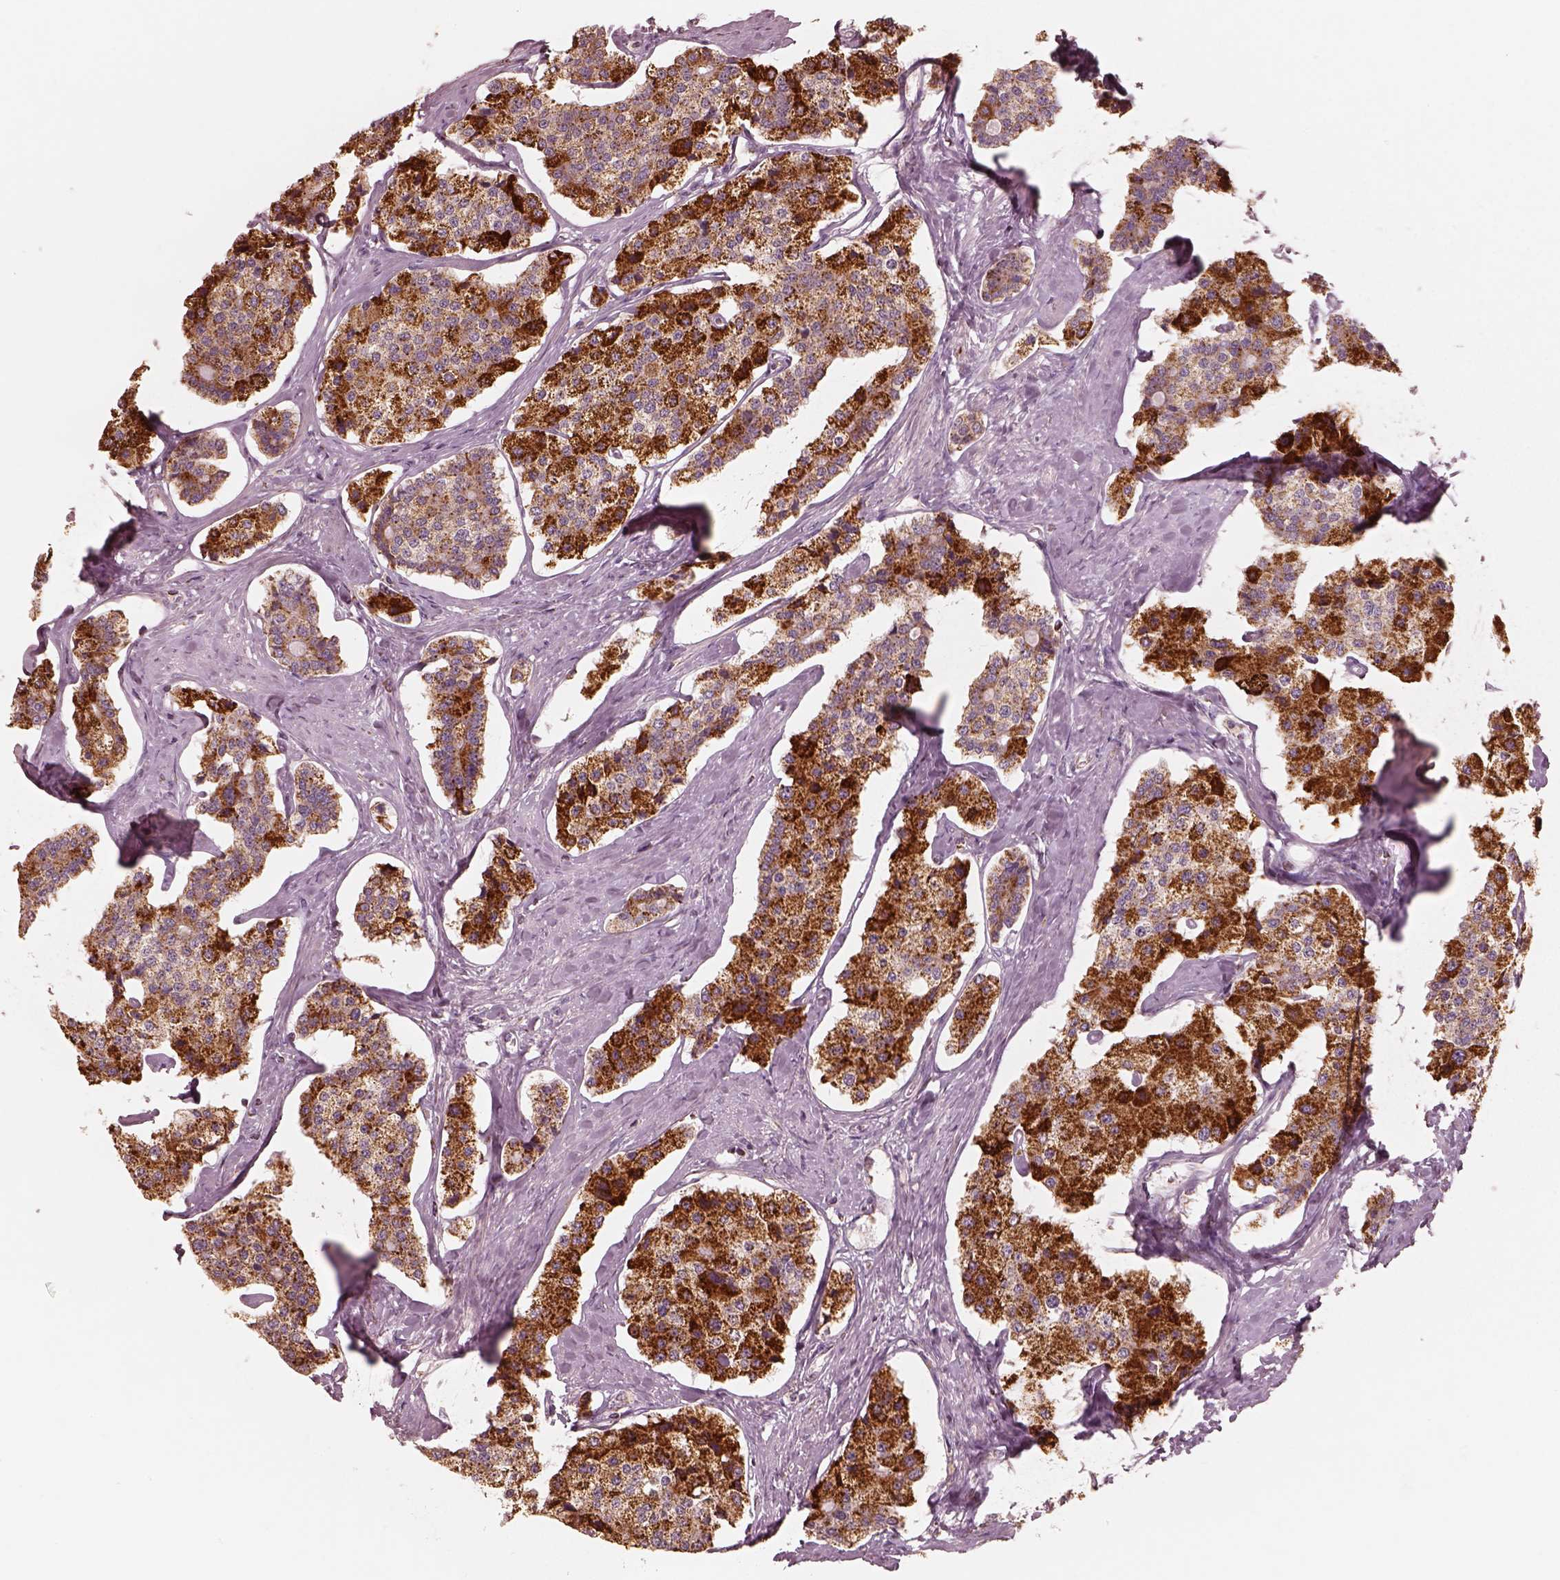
{"staining": {"intensity": "strong", "quantity": ">75%", "location": "cytoplasmic/membranous"}, "tissue": "carcinoid", "cell_type": "Tumor cells", "image_type": "cancer", "snomed": [{"axis": "morphology", "description": "Carcinoid, malignant, NOS"}, {"axis": "topography", "description": "Small intestine"}], "caption": "A micrograph of human carcinoid stained for a protein exhibits strong cytoplasmic/membranous brown staining in tumor cells.", "gene": "ENTPD6", "patient": {"sex": "female", "age": 65}}